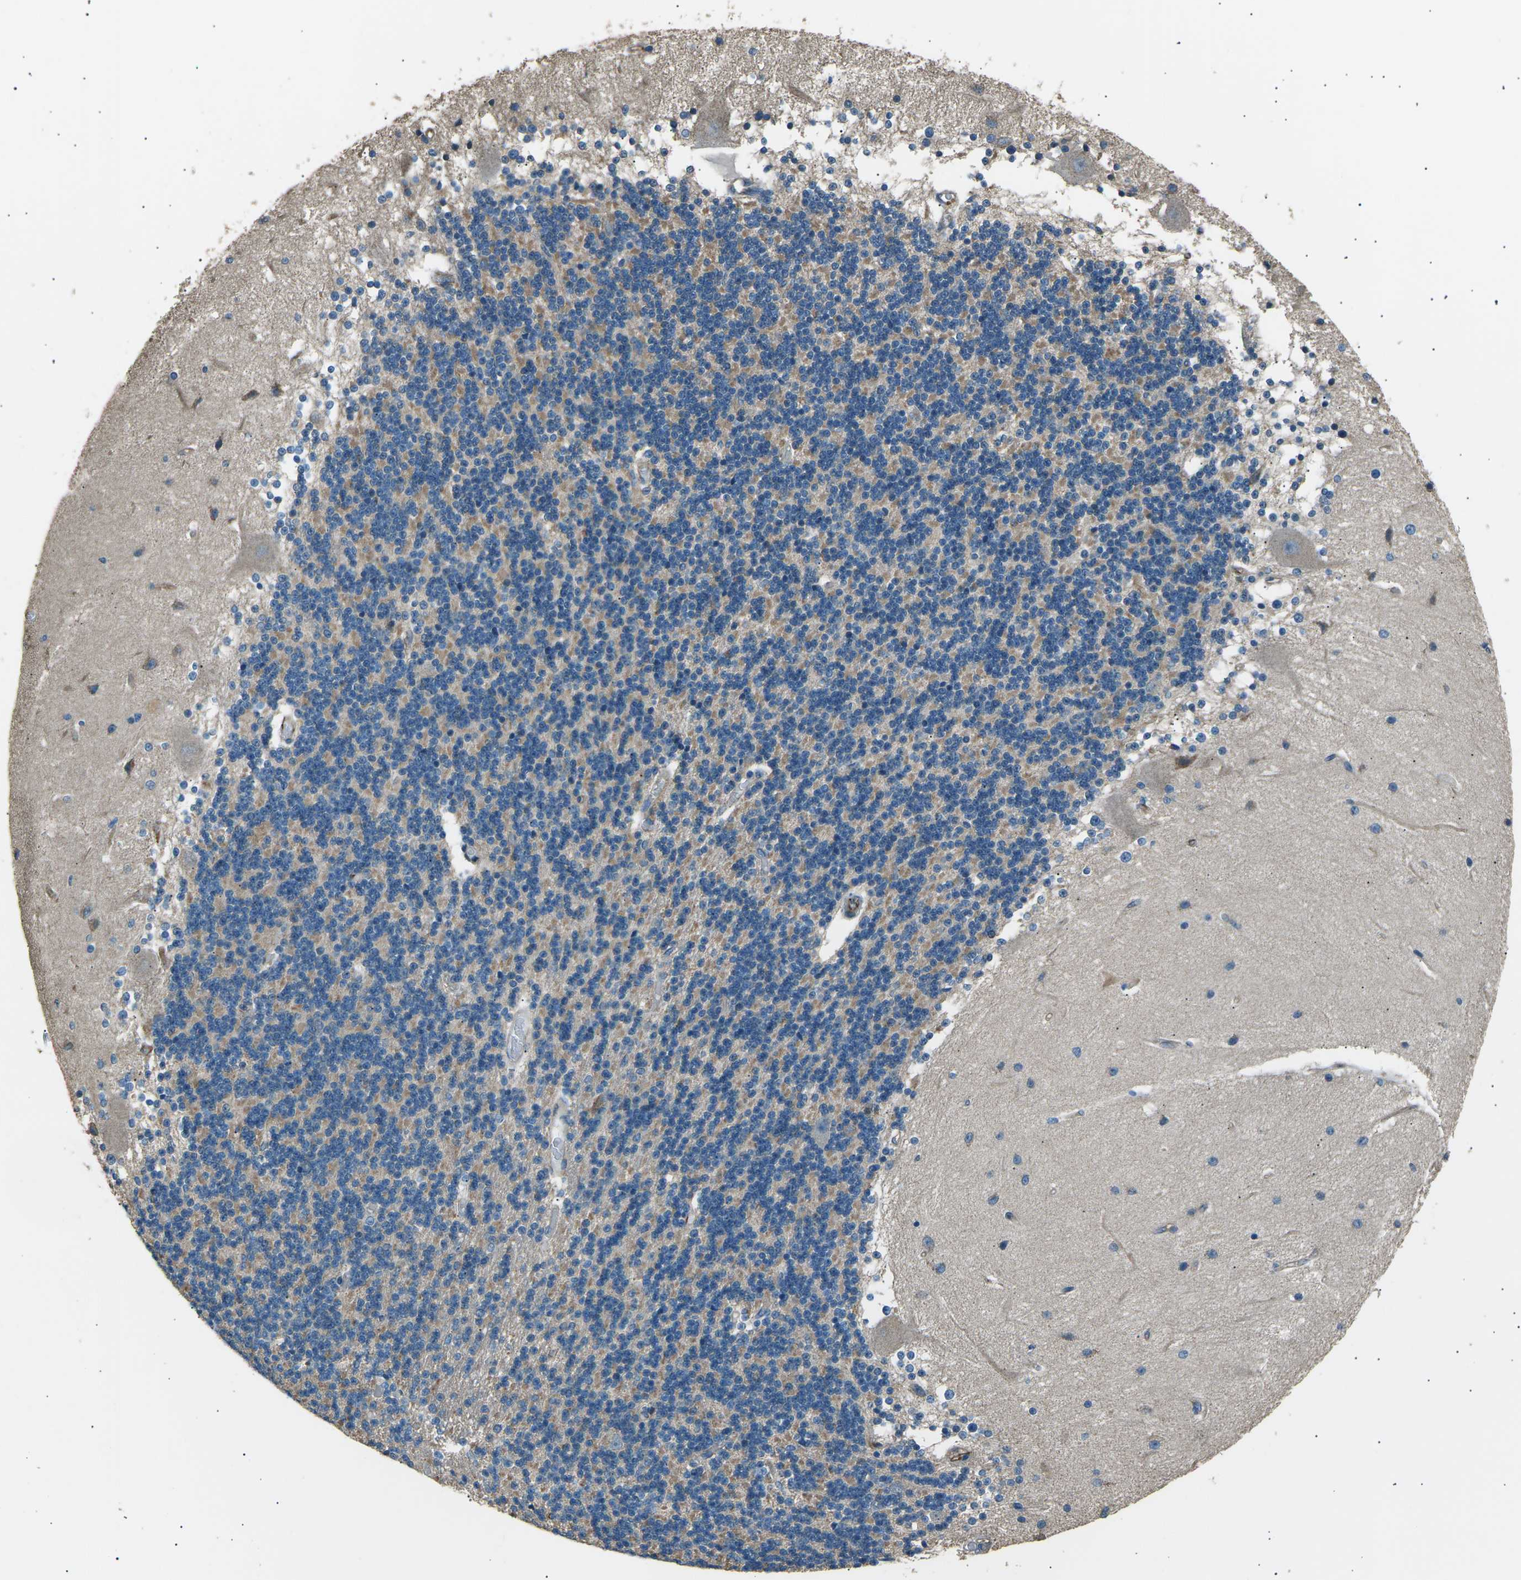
{"staining": {"intensity": "moderate", "quantity": "<25%", "location": "cytoplasmic/membranous"}, "tissue": "cerebellum", "cell_type": "Cells in granular layer", "image_type": "normal", "snomed": [{"axis": "morphology", "description": "Normal tissue, NOS"}, {"axis": "topography", "description": "Cerebellum"}], "caption": "A brown stain labels moderate cytoplasmic/membranous positivity of a protein in cells in granular layer of benign cerebellum. (Brightfield microscopy of DAB IHC at high magnification).", "gene": "SLK", "patient": {"sex": "female", "age": 54}}